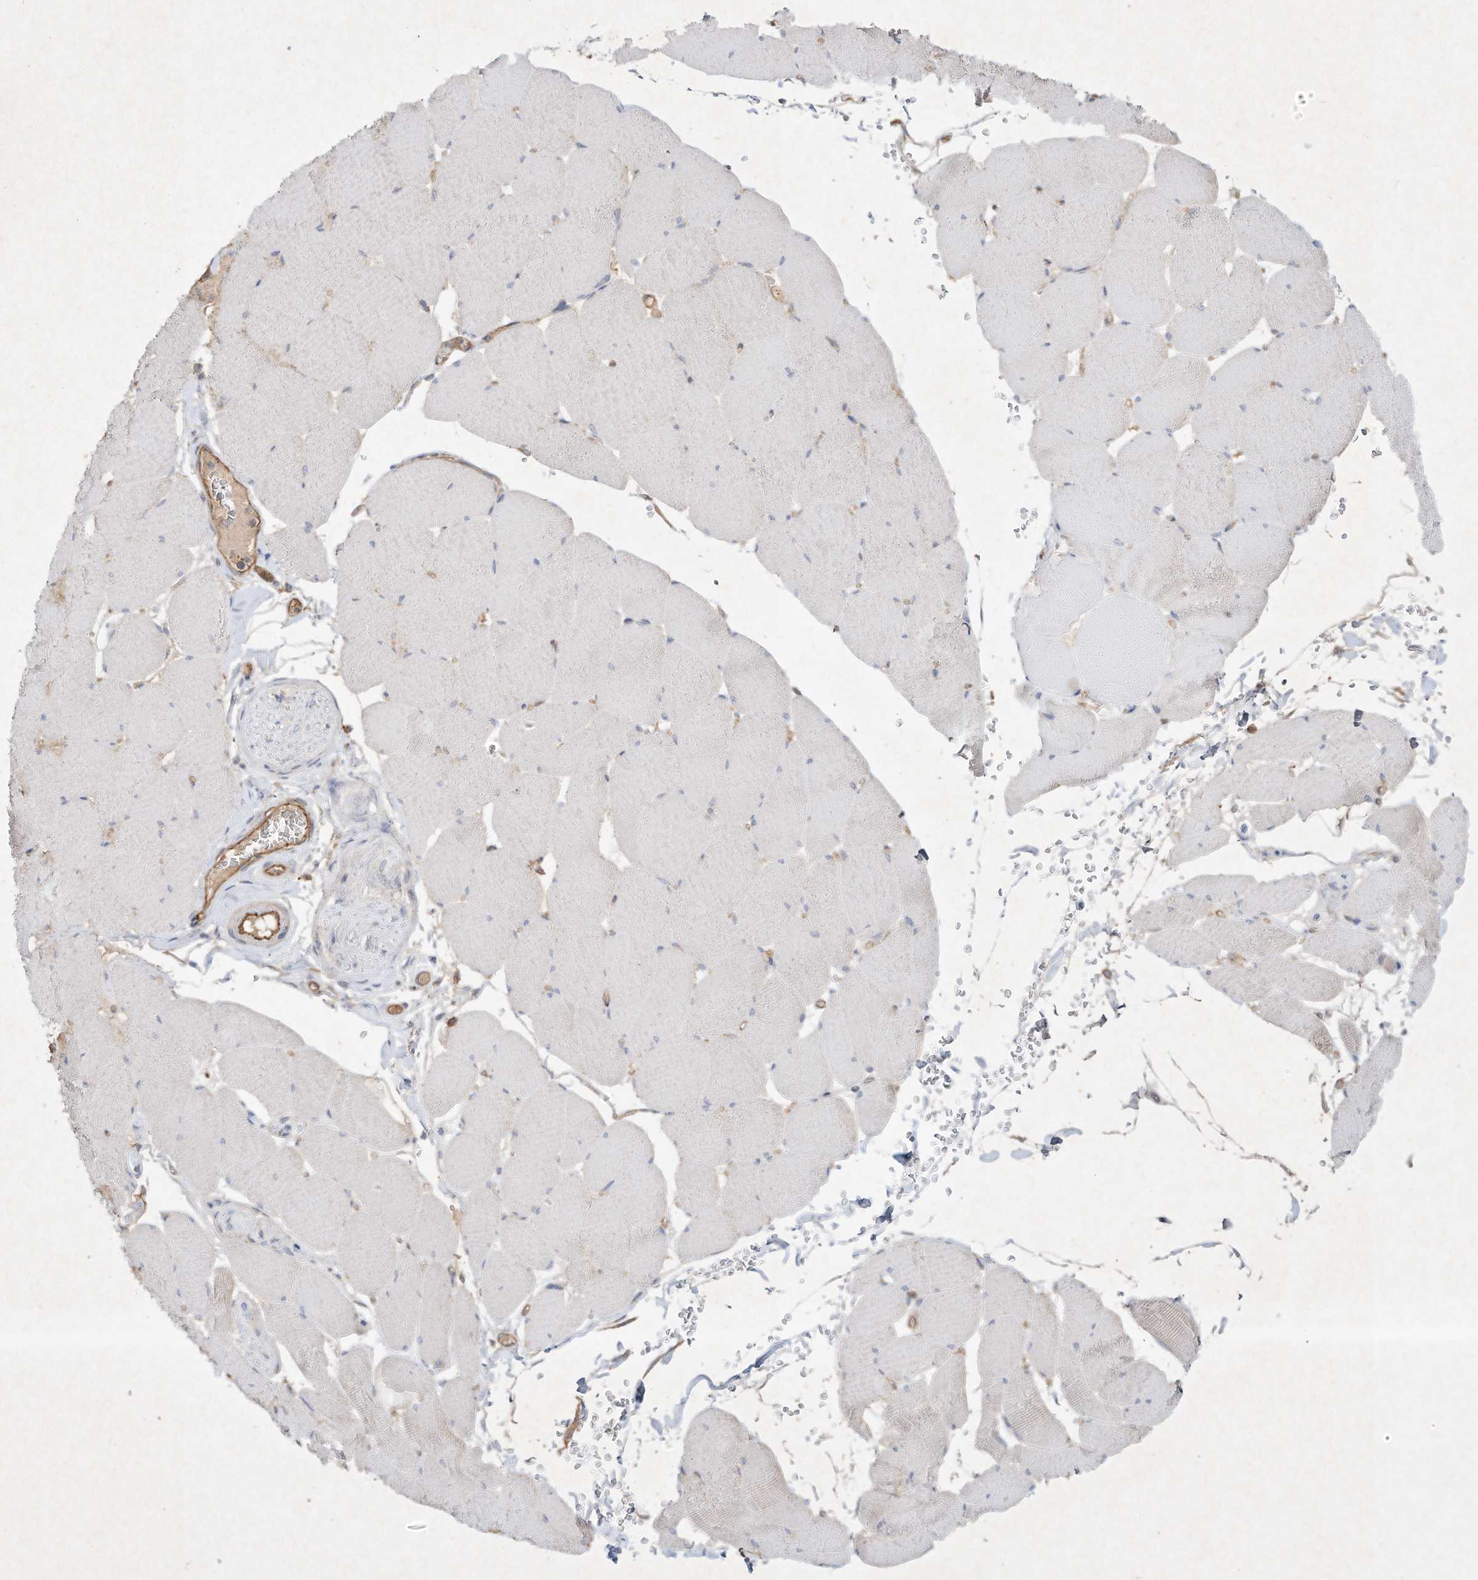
{"staining": {"intensity": "negative", "quantity": "none", "location": "none"}, "tissue": "skeletal muscle", "cell_type": "Myocytes", "image_type": "normal", "snomed": [{"axis": "morphology", "description": "Normal tissue, NOS"}, {"axis": "topography", "description": "Skeletal muscle"}, {"axis": "topography", "description": "Head-Neck"}], "caption": "Myocytes are negative for brown protein staining in benign skeletal muscle. (DAB immunohistochemistry (IHC) with hematoxylin counter stain).", "gene": "HTR5A", "patient": {"sex": "male", "age": 66}}